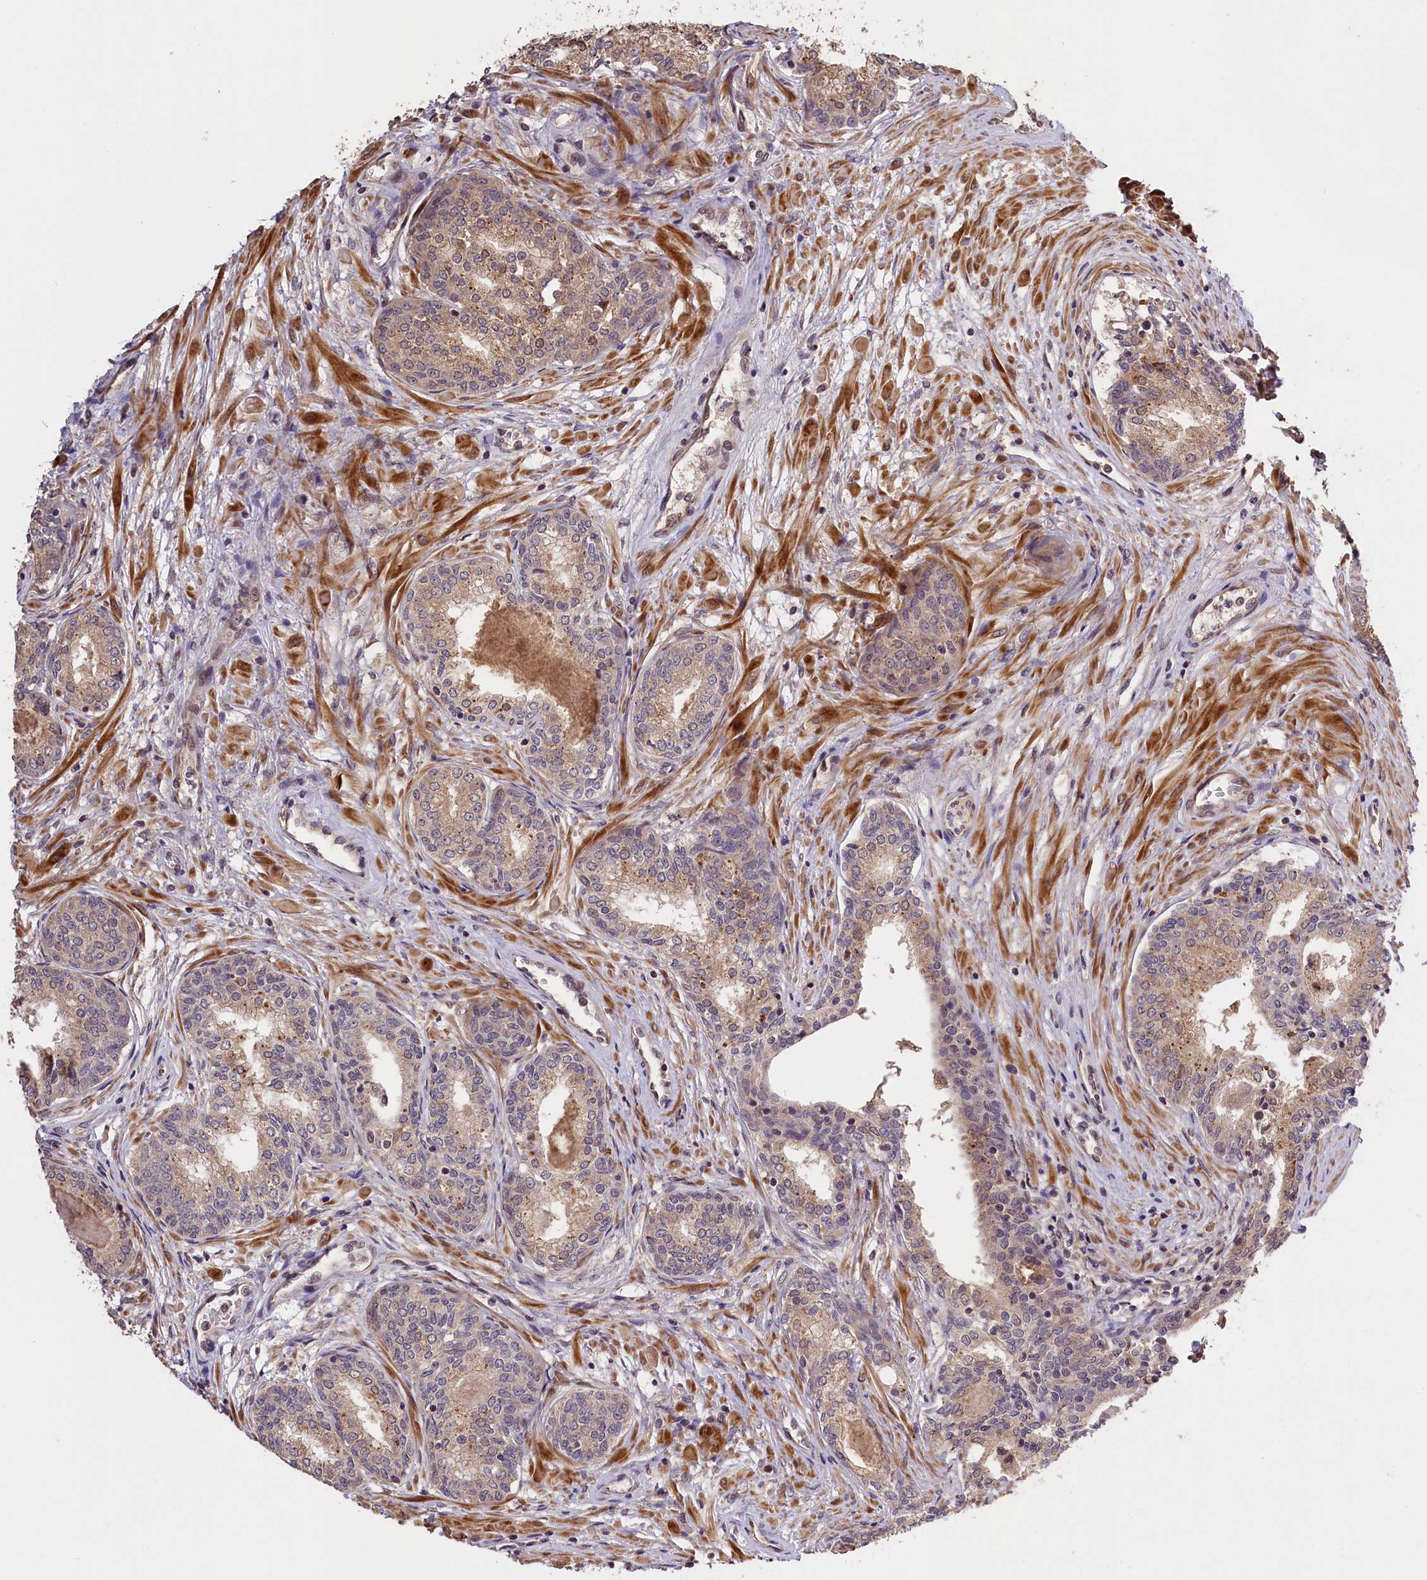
{"staining": {"intensity": "weak", "quantity": ">75%", "location": "cytoplasmic/membranous"}, "tissue": "prostate cancer", "cell_type": "Tumor cells", "image_type": "cancer", "snomed": [{"axis": "morphology", "description": "Adenocarcinoma, High grade"}, {"axis": "topography", "description": "Prostate"}], "caption": "Prostate adenocarcinoma (high-grade) was stained to show a protein in brown. There is low levels of weak cytoplasmic/membranous positivity in about >75% of tumor cells. (DAB IHC with brightfield microscopy, high magnification).", "gene": "DNAJB9", "patient": {"sex": "male", "age": 67}}